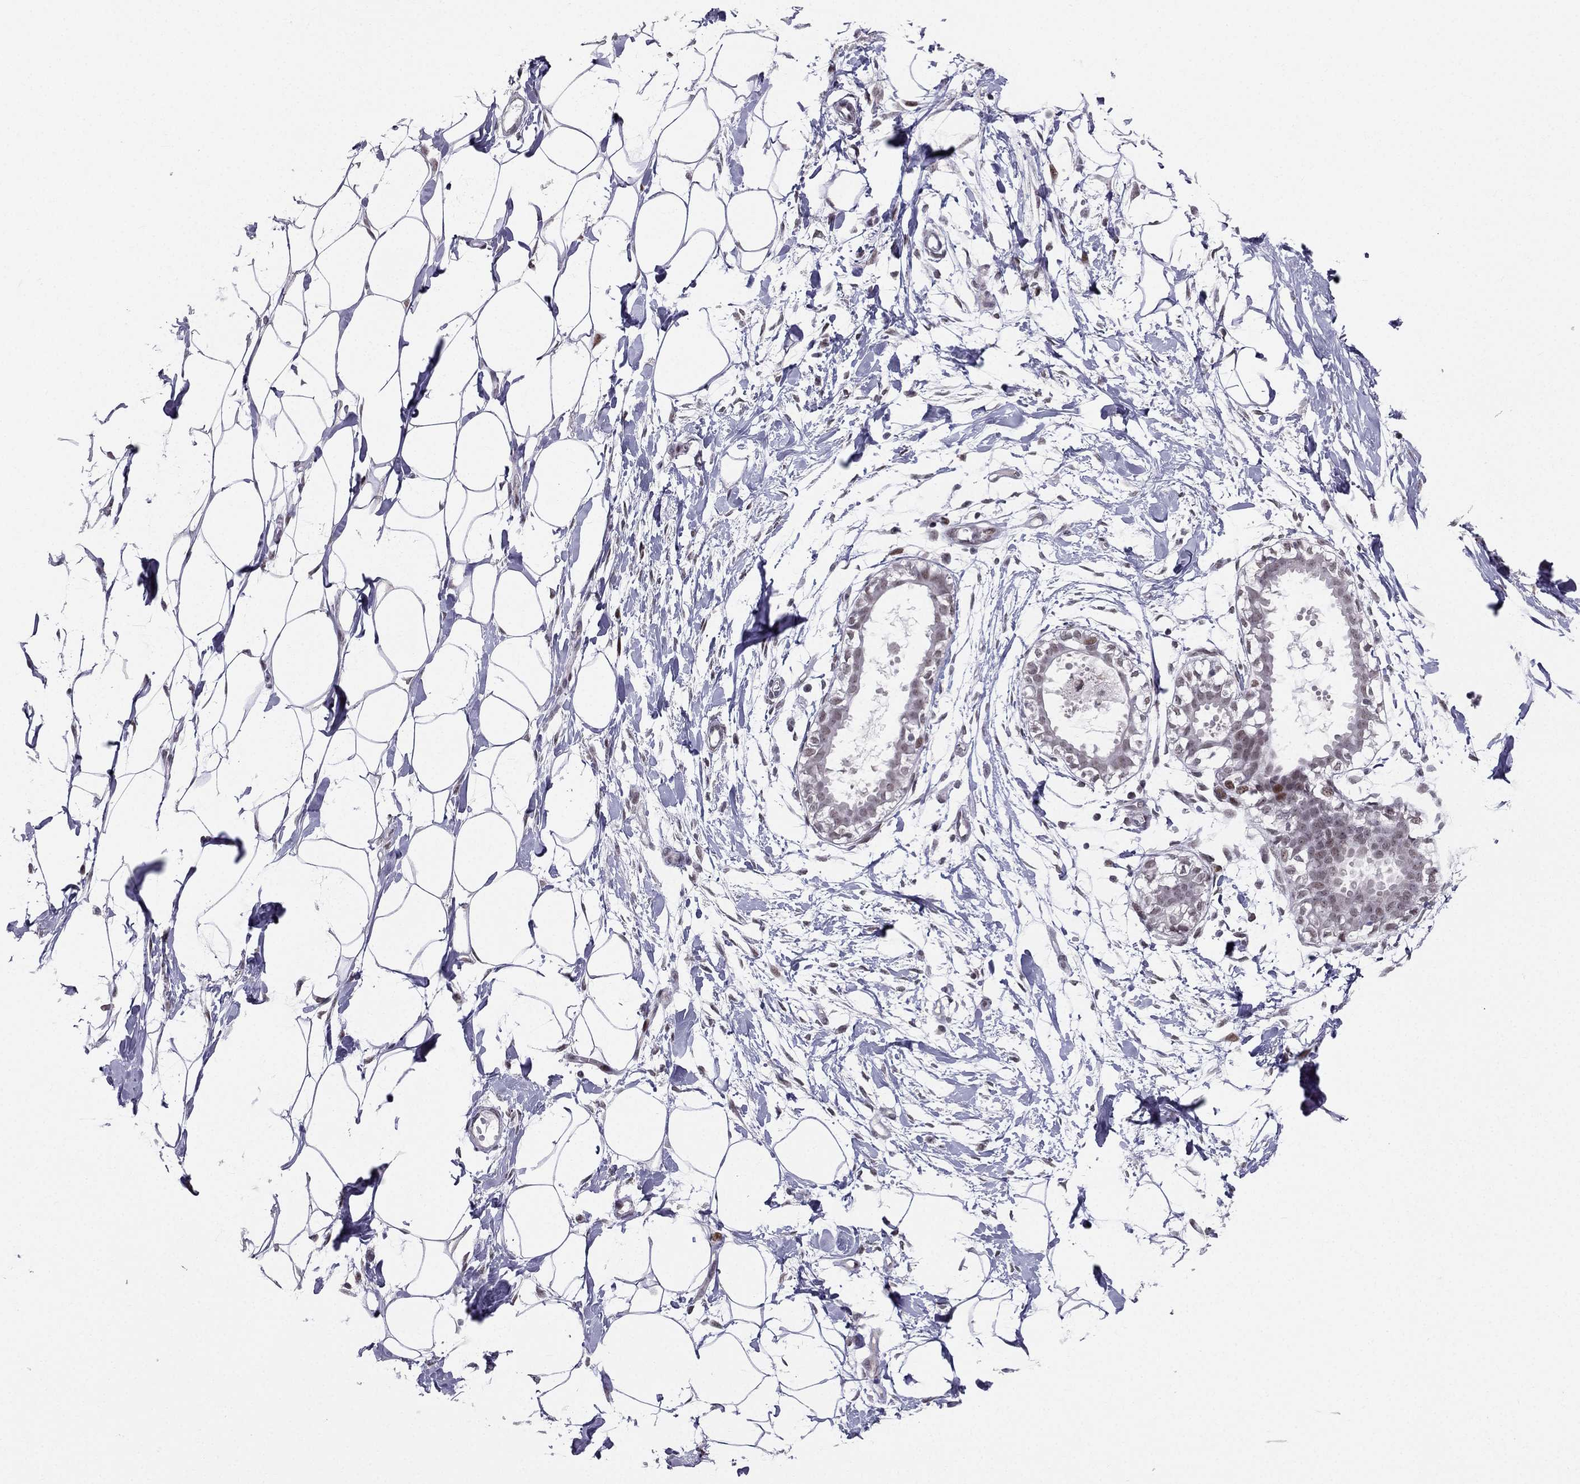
{"staining": {"intensity": "negative", "quantity": "none", "location": "none"}, "tissue": "breast", "cell_type": "Adipocytes", "image_type": "normal", "snomed": [{"axis": "morphology", "description": "Normal tissue, NOS"}, {"axis": "topography", "description": "Breast"}], "caption": "The micrograph demonstrates no significant staining in adipocytes of breast. Brightfield microscopy of immunohistochemistry (IHC) stained with DAB (brown) and hematoxylin (blue), captured at high magnification.", "gene": "RPRD2", "patient": {"sex": "female", "age": 49}}